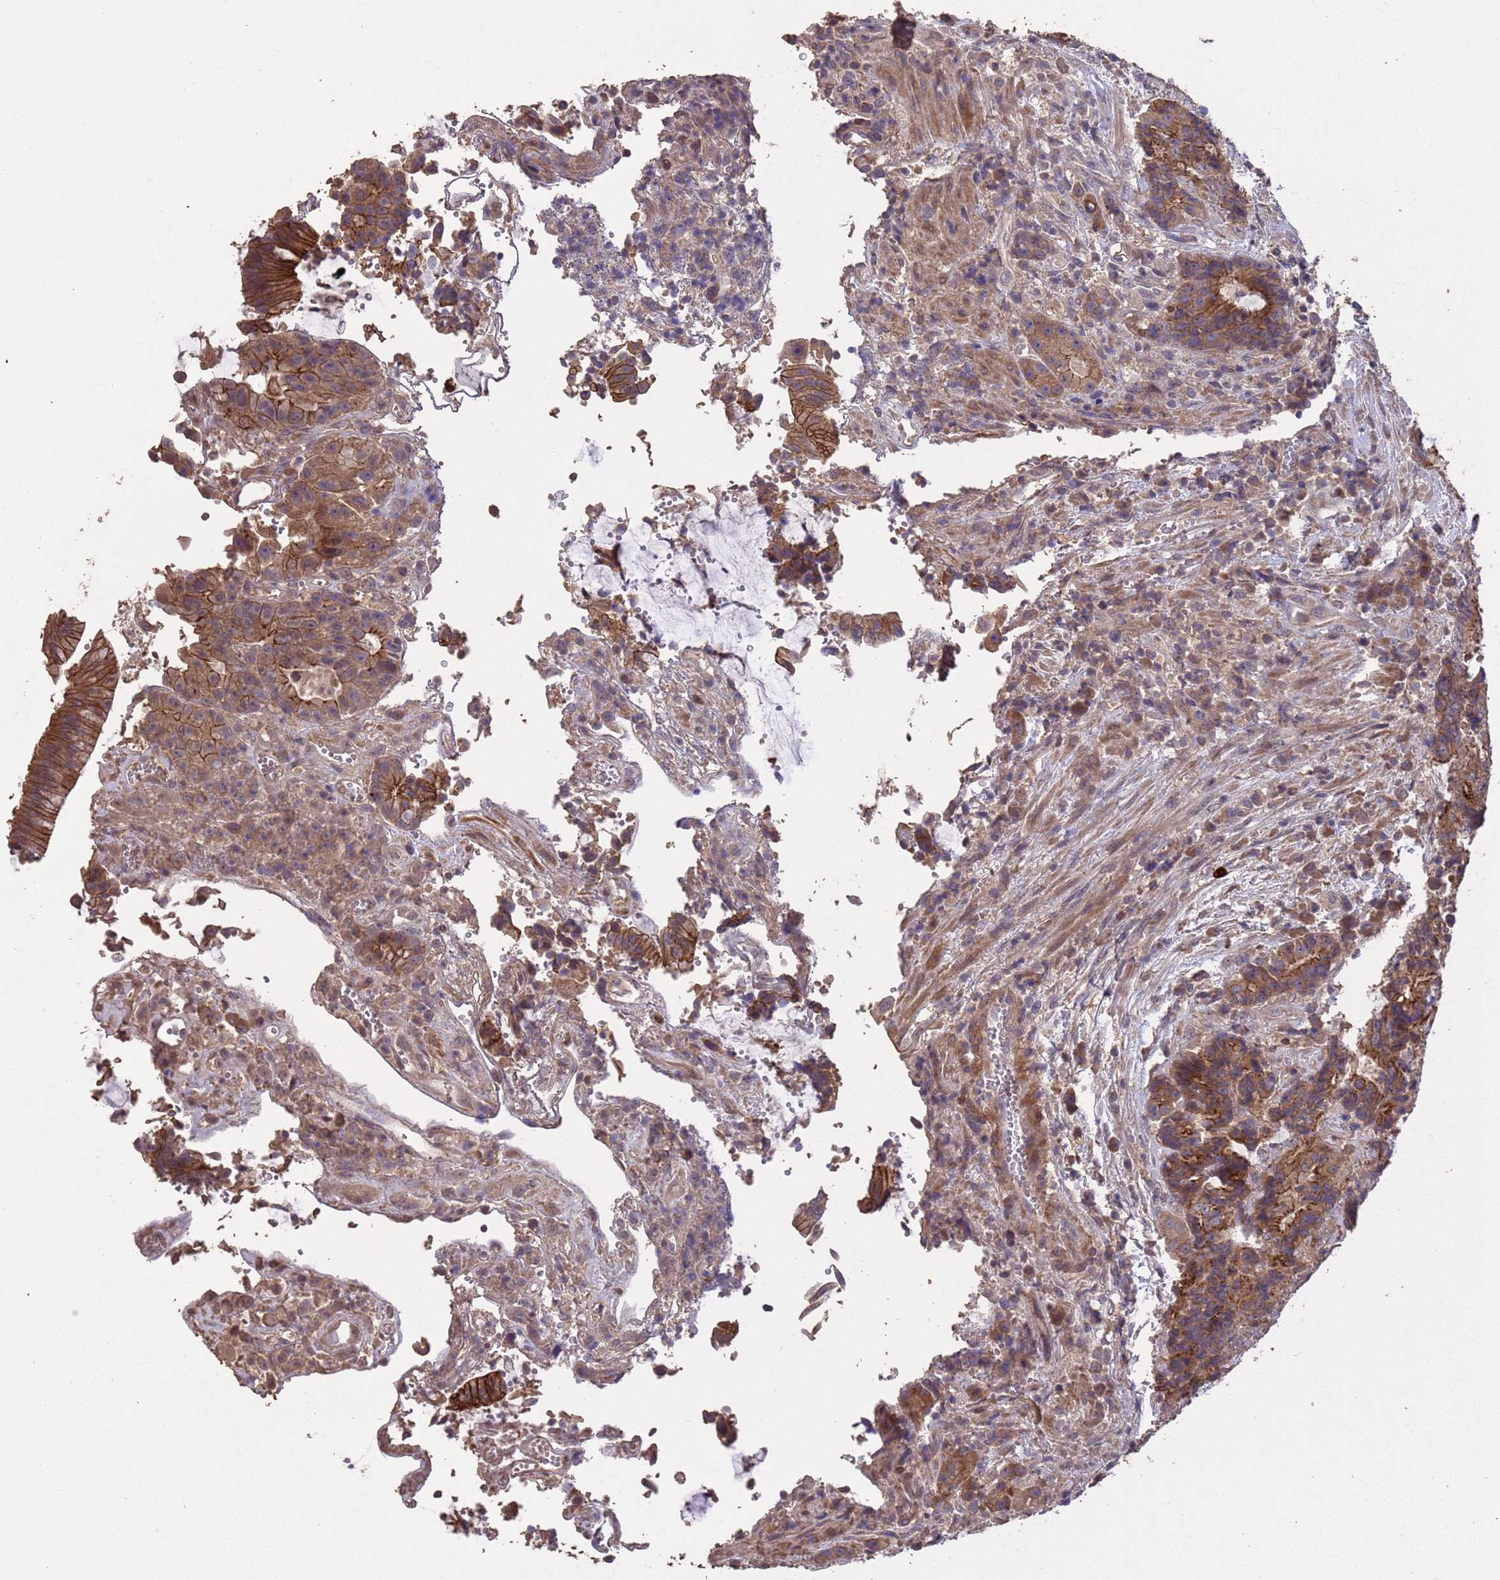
{"staining": {"intensity": "moderate", "quantity": ">75%", "location": "cytoplasmic/membranous"}, "tissue": "colorectal cancer", "cell_type": "Tumor cells", "image_type": "cancer", "snomed": [{"axis": "morphology", "description": "Adenocarcinoma, NOS"}, {"axis": "topography", "description": "Rectum"}], "caption": "Moderate cytoplasmic/membranous staining for a protein is appreciated in about >75% of tumor cells of colorectal cancer (adenocarcinoma) using immunohistochemistry (IHC).", "gene": "SLC9B2", "patient": {"sex": "male", "age": 69}}